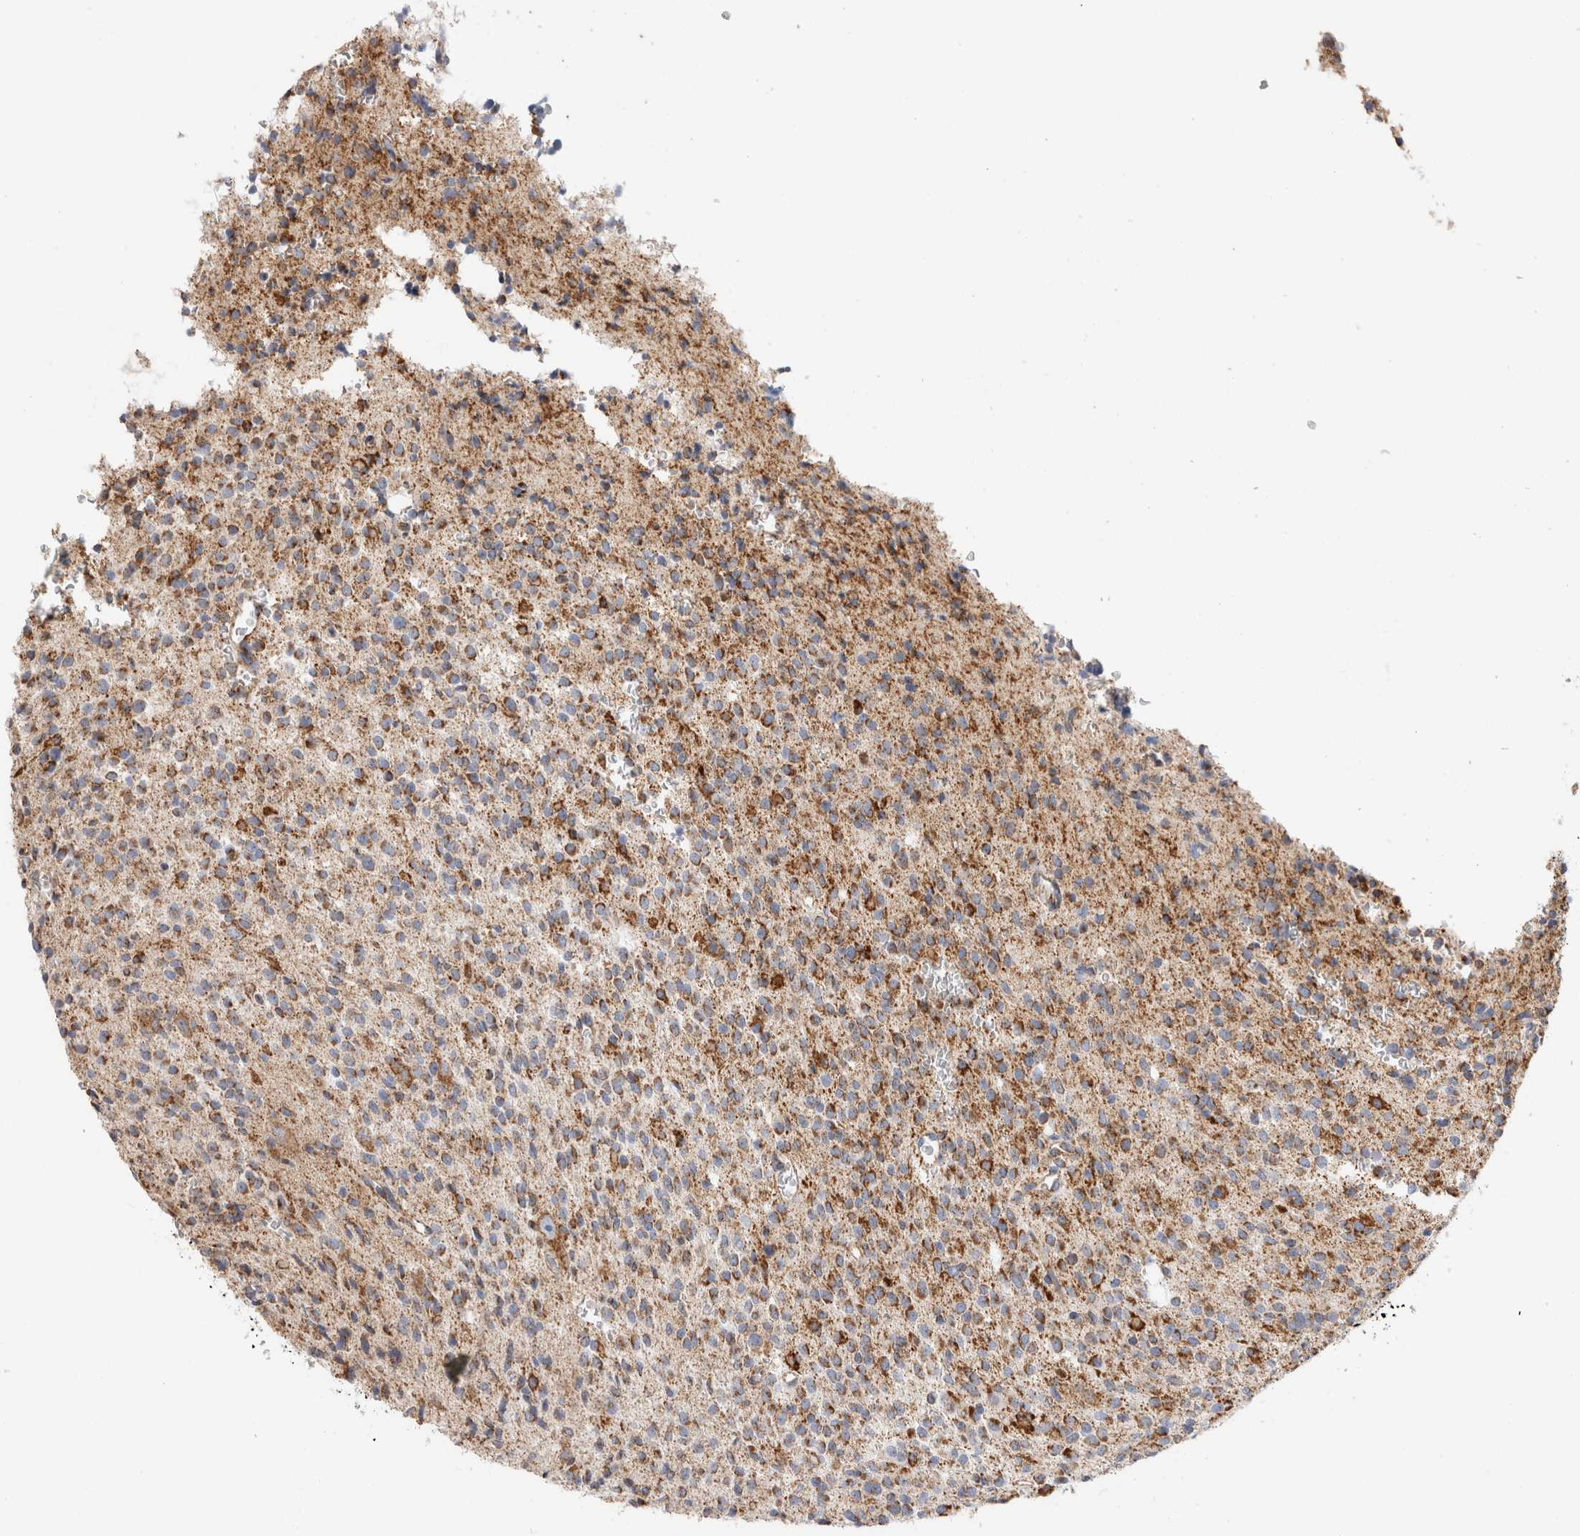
{"staining": {"intensity": "moderate", "quantity": ">75%", "location": "cytoplasmic/membranous"}, "tissue": "glioma", "cell_type": "Tumor cells", "image_type": "cancer", "snomed": [{"axis": "morphology", "description": "Glioma, malignant, High grade"}, {"axis": "topography", "description": "Brain"}], "caption": "High-power microscopy captured an IHC photomicrograph of malignant high-grade glioma, revealing moderate cytoplasmic/membranous staining in about >75% of tumor cells.", "gene": "IARS2", "patient": {"sex": "male", "age": 34}}